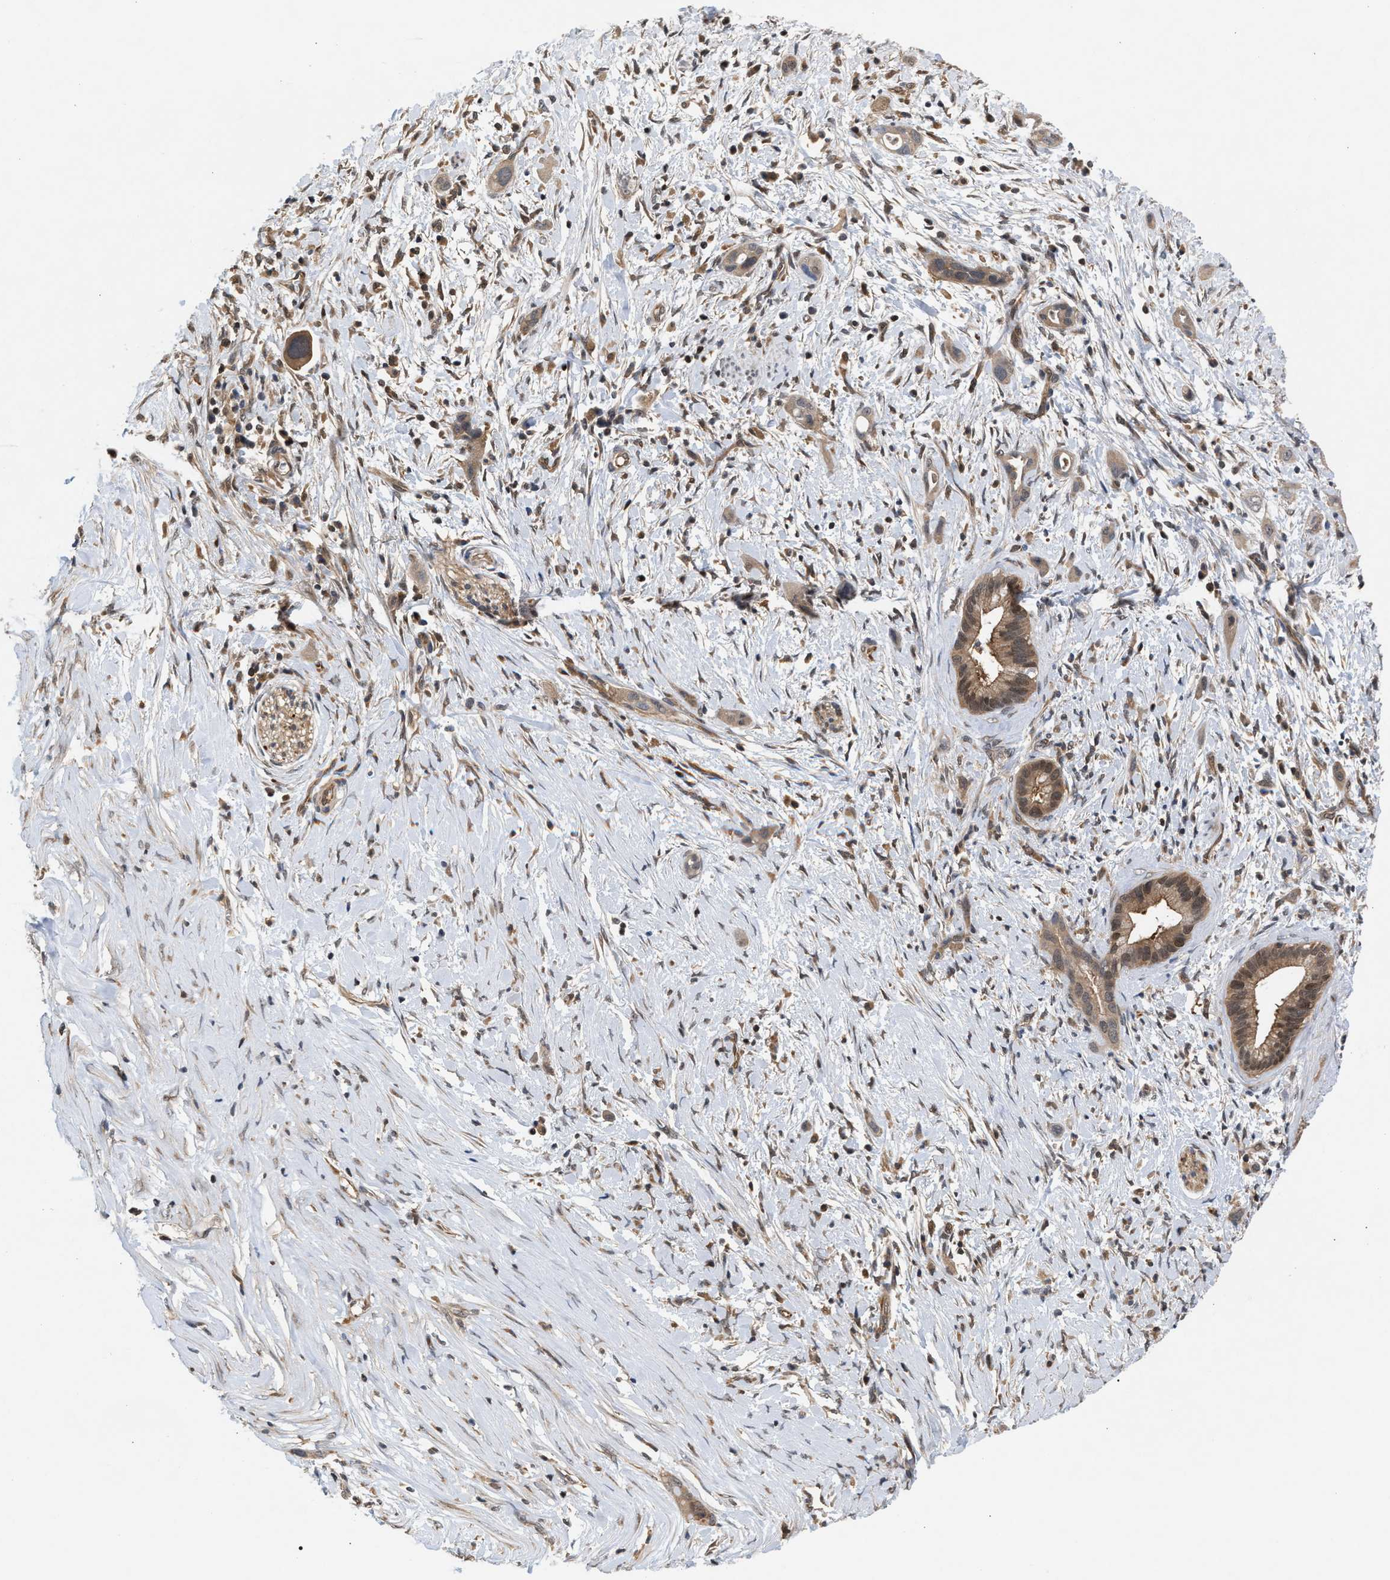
{"staining": {"intensity": "moderate", "quantity": ">75%", "location": "cytoplasmic/membranous,nuclear"}, "tissue": "pancreatic cancer", "cell_type": "Tumor cells", "image_type": "cancer", "snomed": [{"axis": "morphology", "description": "Adenocarcinoma, NOS"}, {"axis": "topography", "description": "Pancreas"}], "caption": "This is a micrograph of immunohistochemistry (IHC) staining of pancreatic cancer, which shows moderate positivity in the cytoplasmic/membranous and nuclear of tumor cells.", "gene": "GLOD4", "patient": {"sex": "male", "age": 59}}